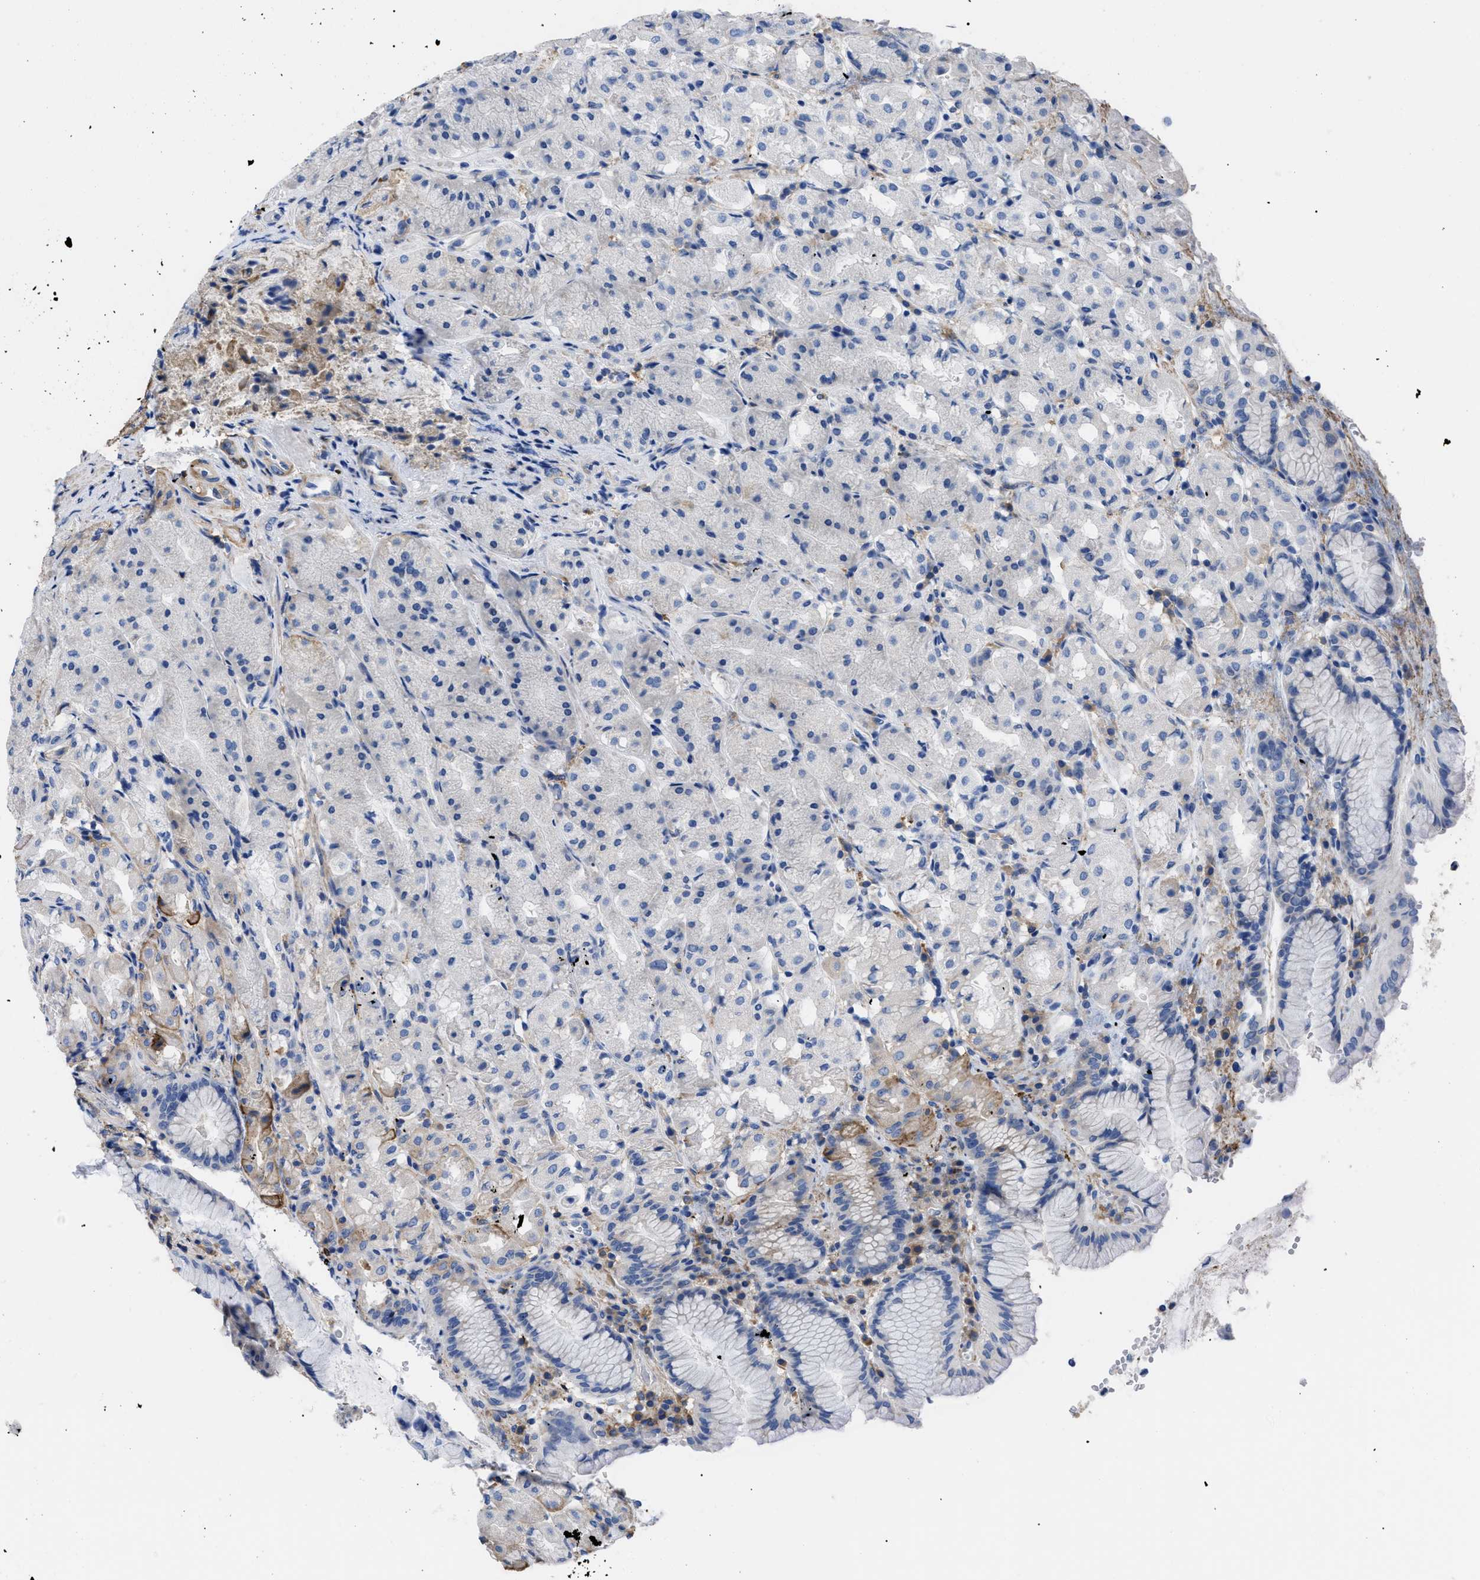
{"staining": {"intensity": "weak", "quantity": "<25%", "location": "cytoplasmic/membranous"}, "tissue": "stomach", "cell_type": "Glandular cells", "image_type": "normal", "snomed": [{"axis": "morphology", "description": "Normal tissue, NOS"}, {"axis": "topography", "description": "Stomach"}, {"axis": "topography", "description": "Stomach, lower"}], "caption": "A histopathology image of stomach stained for a protein reveals no brown staining in glandular cells. (DAB (3,3'-diaminobenzidine) immunohistochemistry, high magnification).", "gene": "HLA", "patient": {"sex": "female", "age": 56}}